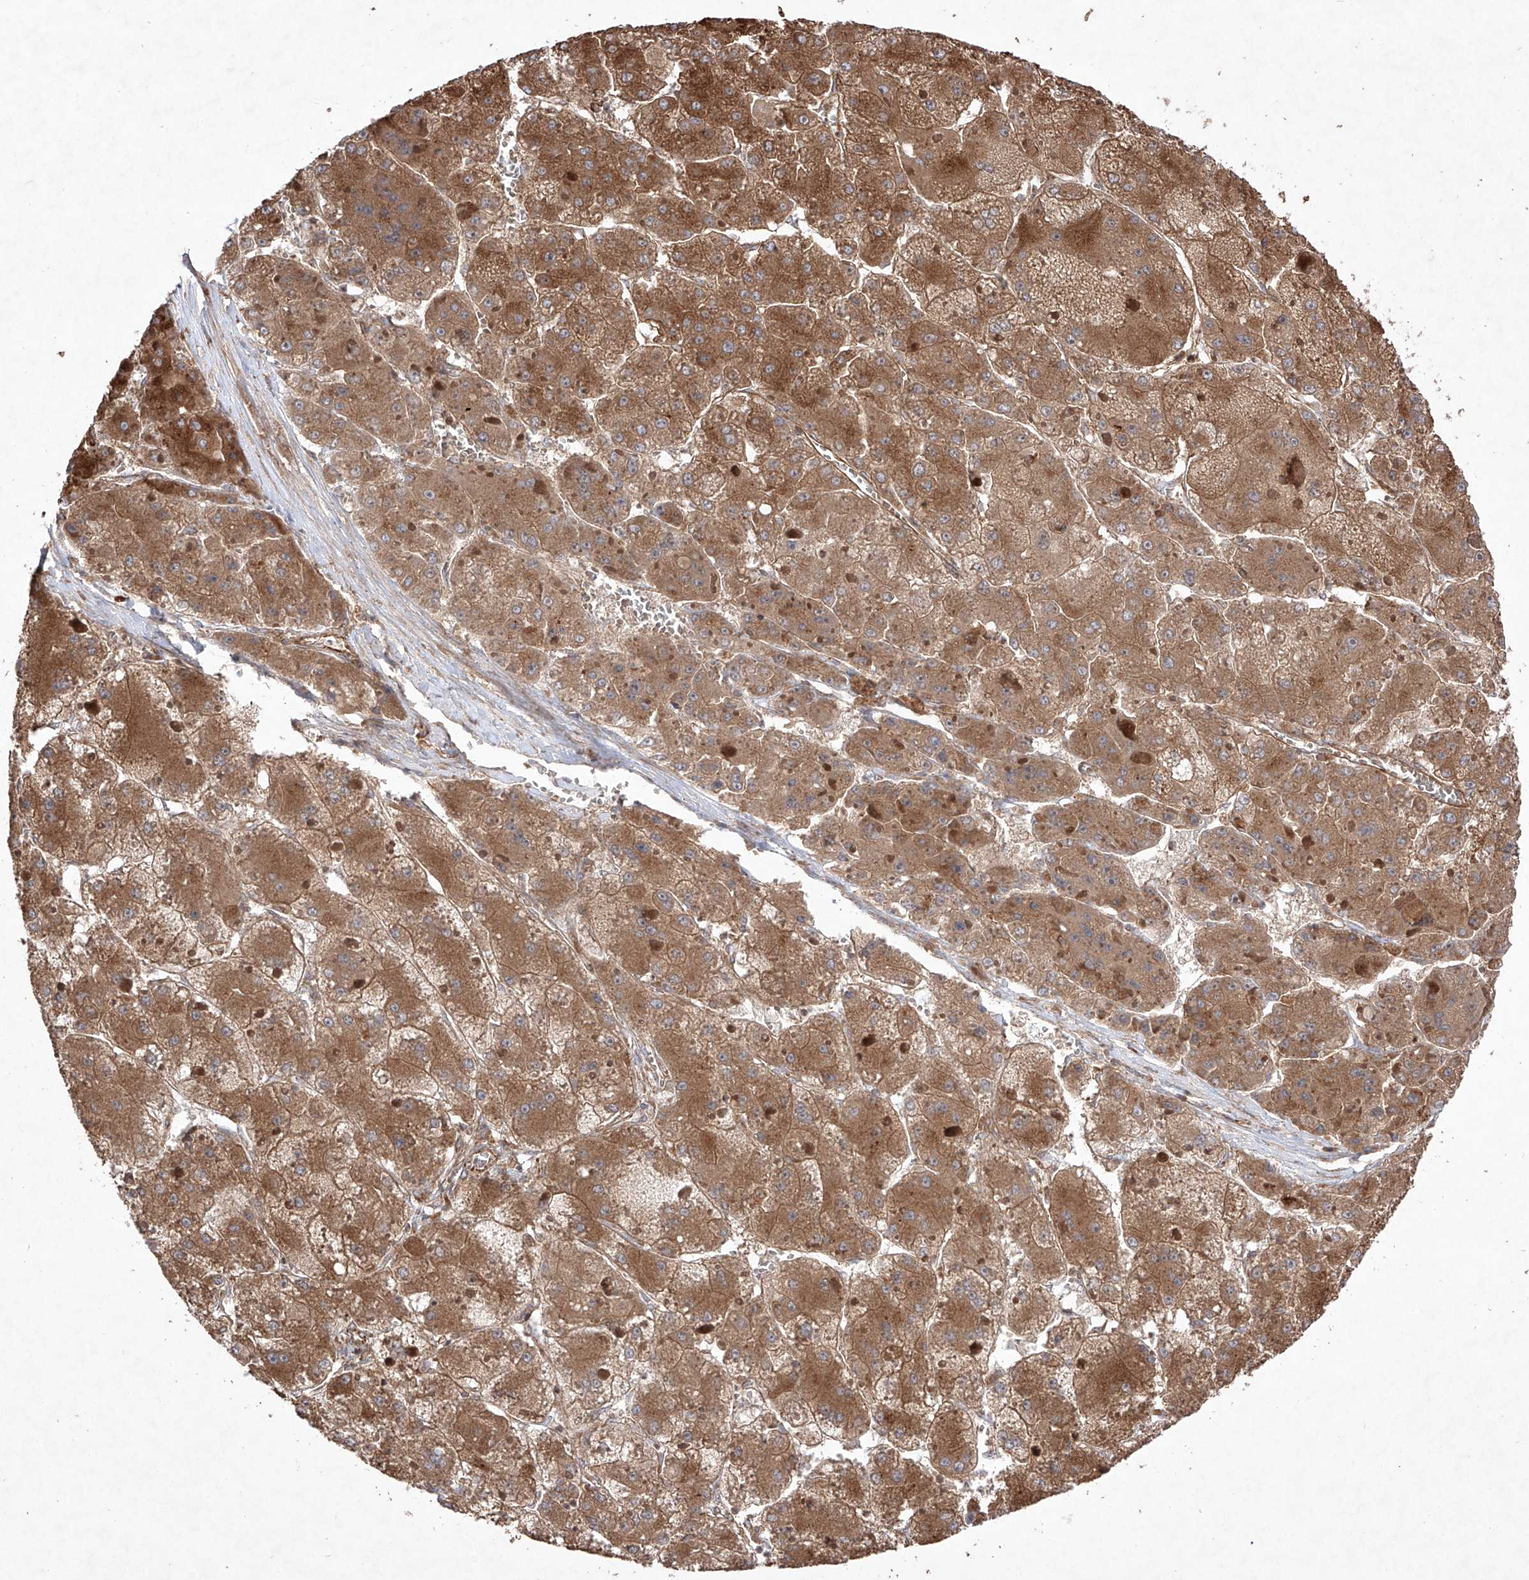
{"staining": {"intensity": "moderate", "quantity": ">75%", "location": "cytoplasmic/membranous"}, "tissue": "liver cancer", "cell_type": "Tumor cells", "image_type": "cancer", "snomed": [{"axis": "morphology", "description": "Carcinoma, Hepatocellular, NOS"}, {"axis": "topography", "description": "Liver"}], "caption": "Immunohistochemistry (IHC) staining of hepatocellular carcinoma (liver), which exhibits medium levels of moderate cytoplasmic/membranous positivity in about >75% of tumor cells indicating moderate cytoplasmic/membranous protein positivity. The staining was performed using DAB (brown) for protein detection and nuclei were counterstained in hematoxylin (blue).", "gene": "YKT6", "patient": {"sex": "female", "age": 73}}